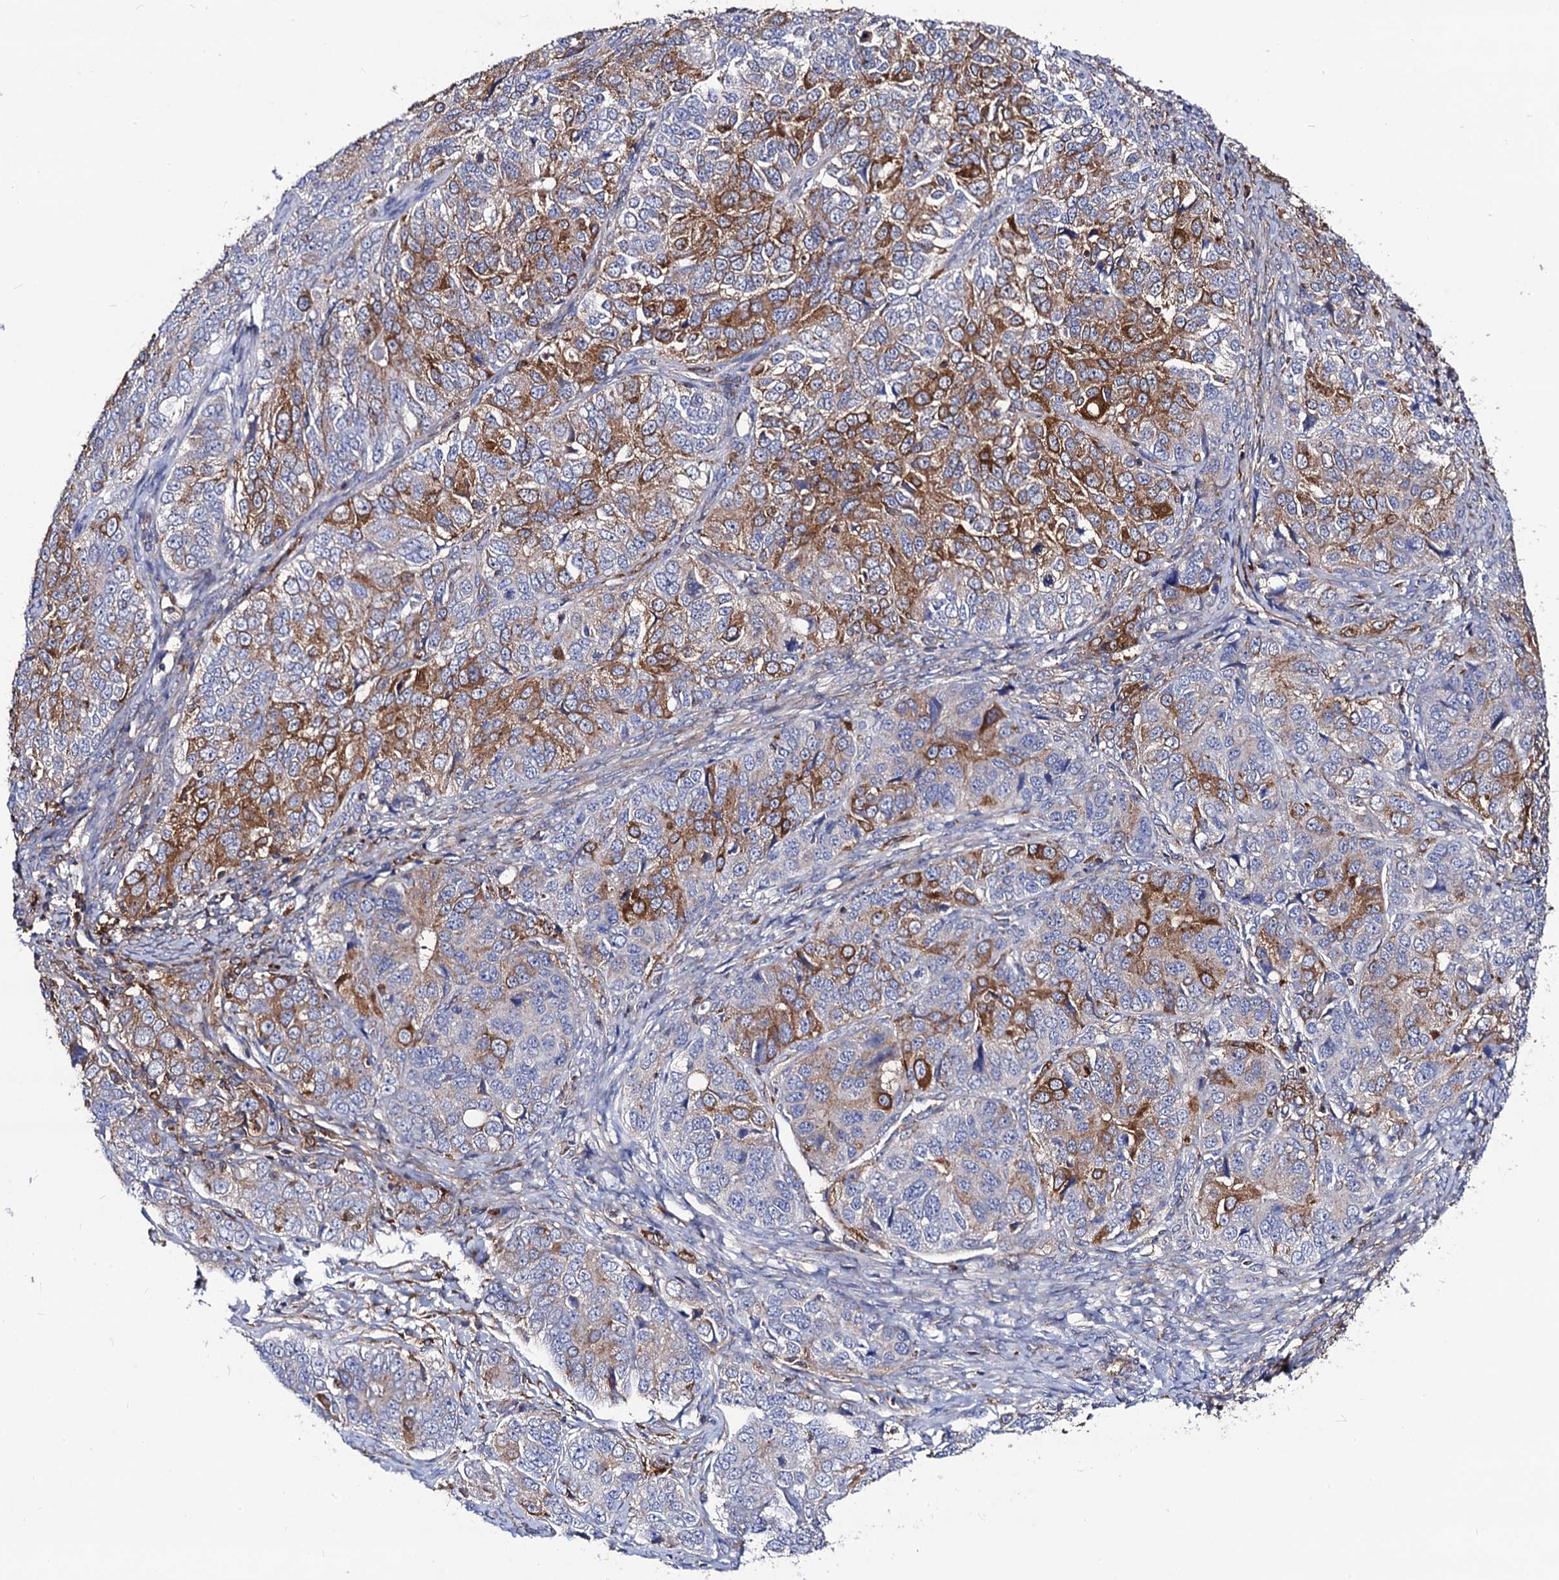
{"staining": {"intensity": "moderate", "quantity": "25%-75%", "location": "cytoplasmic/membranous"}, "tissue": "ovarian cancer", "cell_type": "Tumor cells", "image_type": "cancer", "snomed": [{"axis": "morphology", "description": "Carcinoma, endometroid"}, {"axis": "topography", "description": "Ovary"}], "caption": "Immunohistochemistry (IHC) of endometroid carcinoma (ovarian) exhibits medium levels of moderate cytoplasmic/membranous expression in about 25%-75% of tumor cells.", "gene": "DYDC1", "patient": {"sex": "female", "age": 51}}